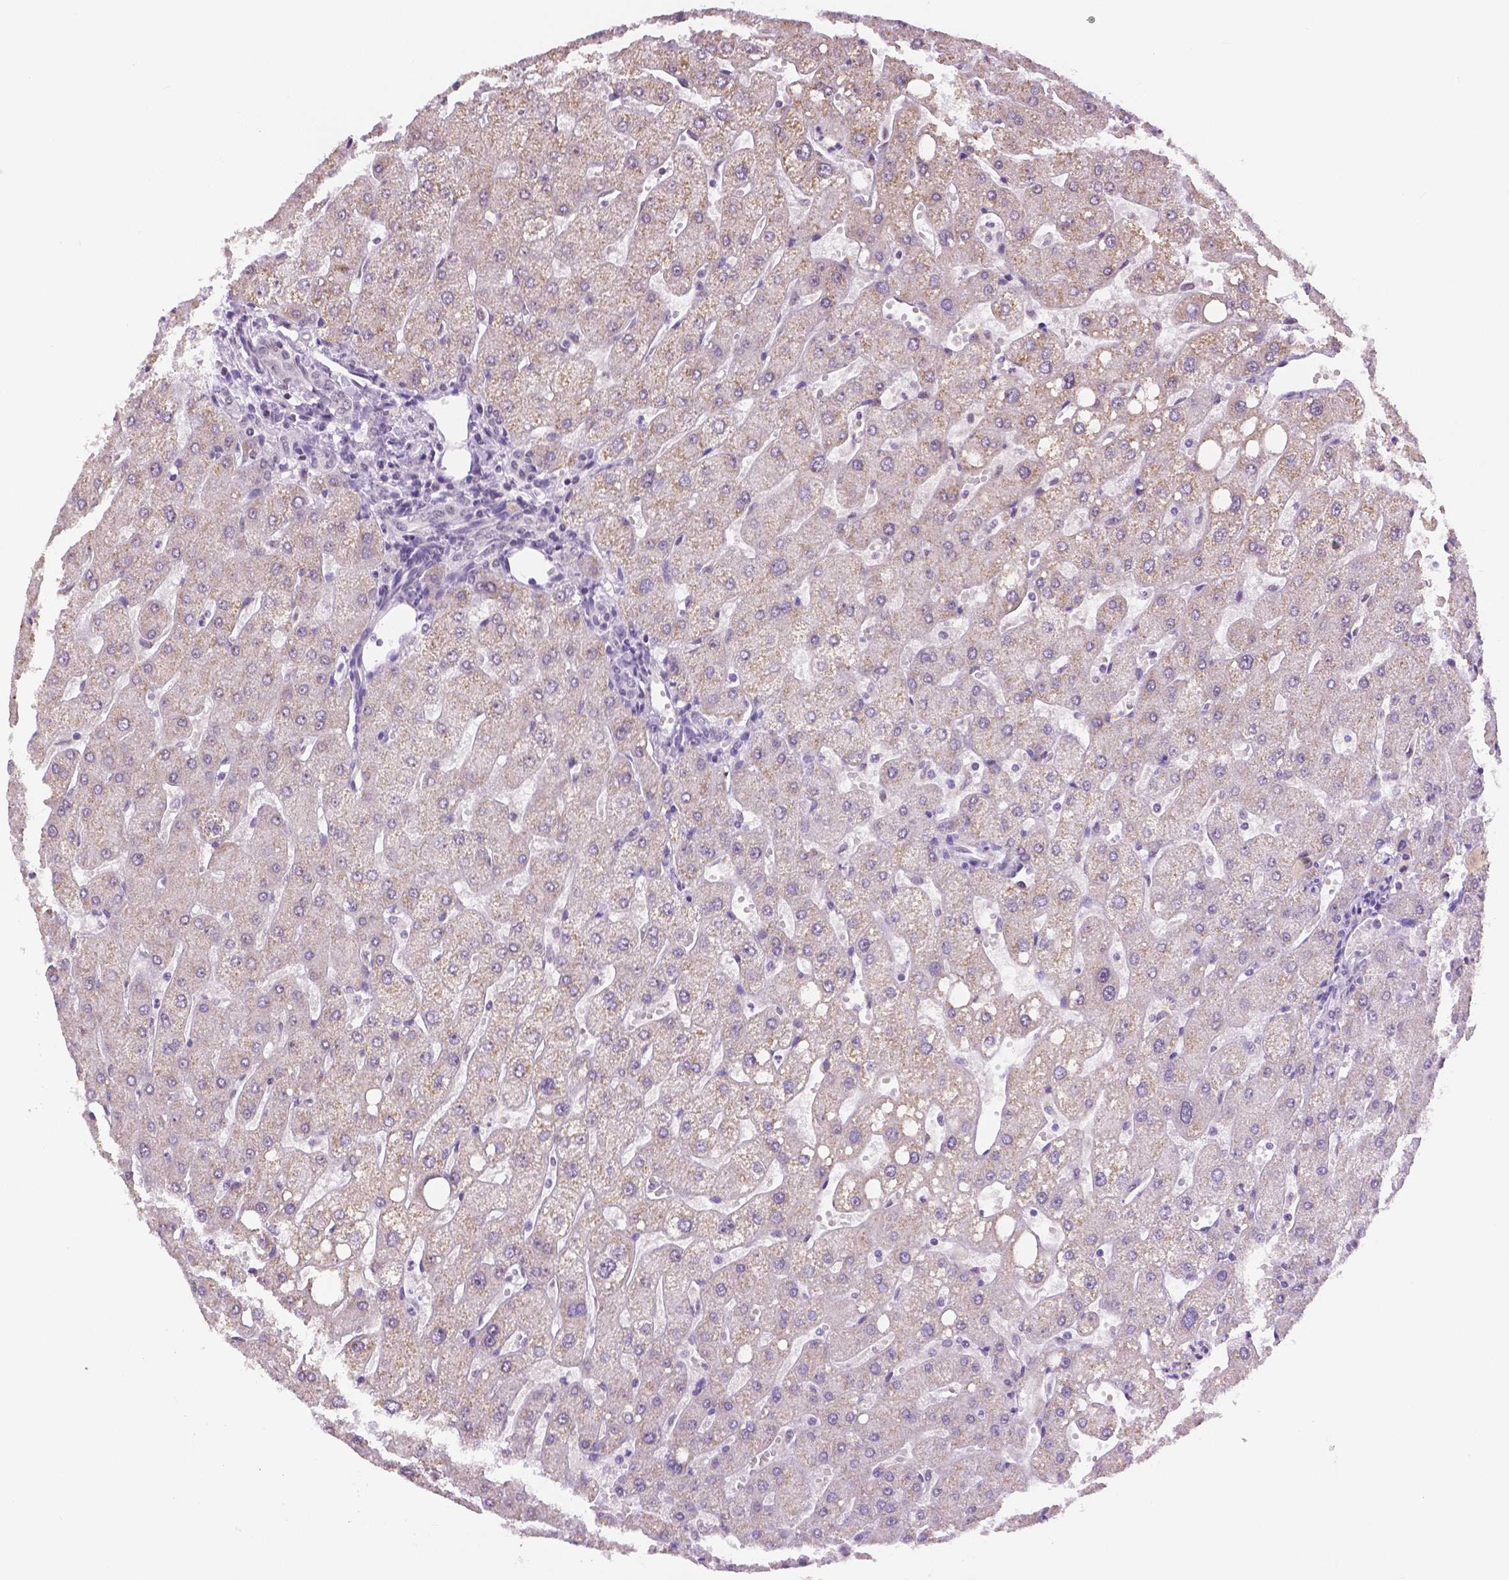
{"staining": {"intensity": "negative", "quantity": "none", "location": "none"}, "tissue": "liver", "cell_type": "Cholangiocytes", "image_type": "normal", "snomed": [{"axis": "morphology", "description": "Normal tissue, NOS"}, {"axis": "topography", "description": "Liver"}], "caption": "DAB (3,3'-diaminobenzidine) immunohistochemical staining of unremarkable liver reveals no significant positivity in cholangiocytes. (DAB immunohistochemistry with hematoxylin counter stain).", "gene": "NHP2", "patient": {"sex": "male", "age": 67}}